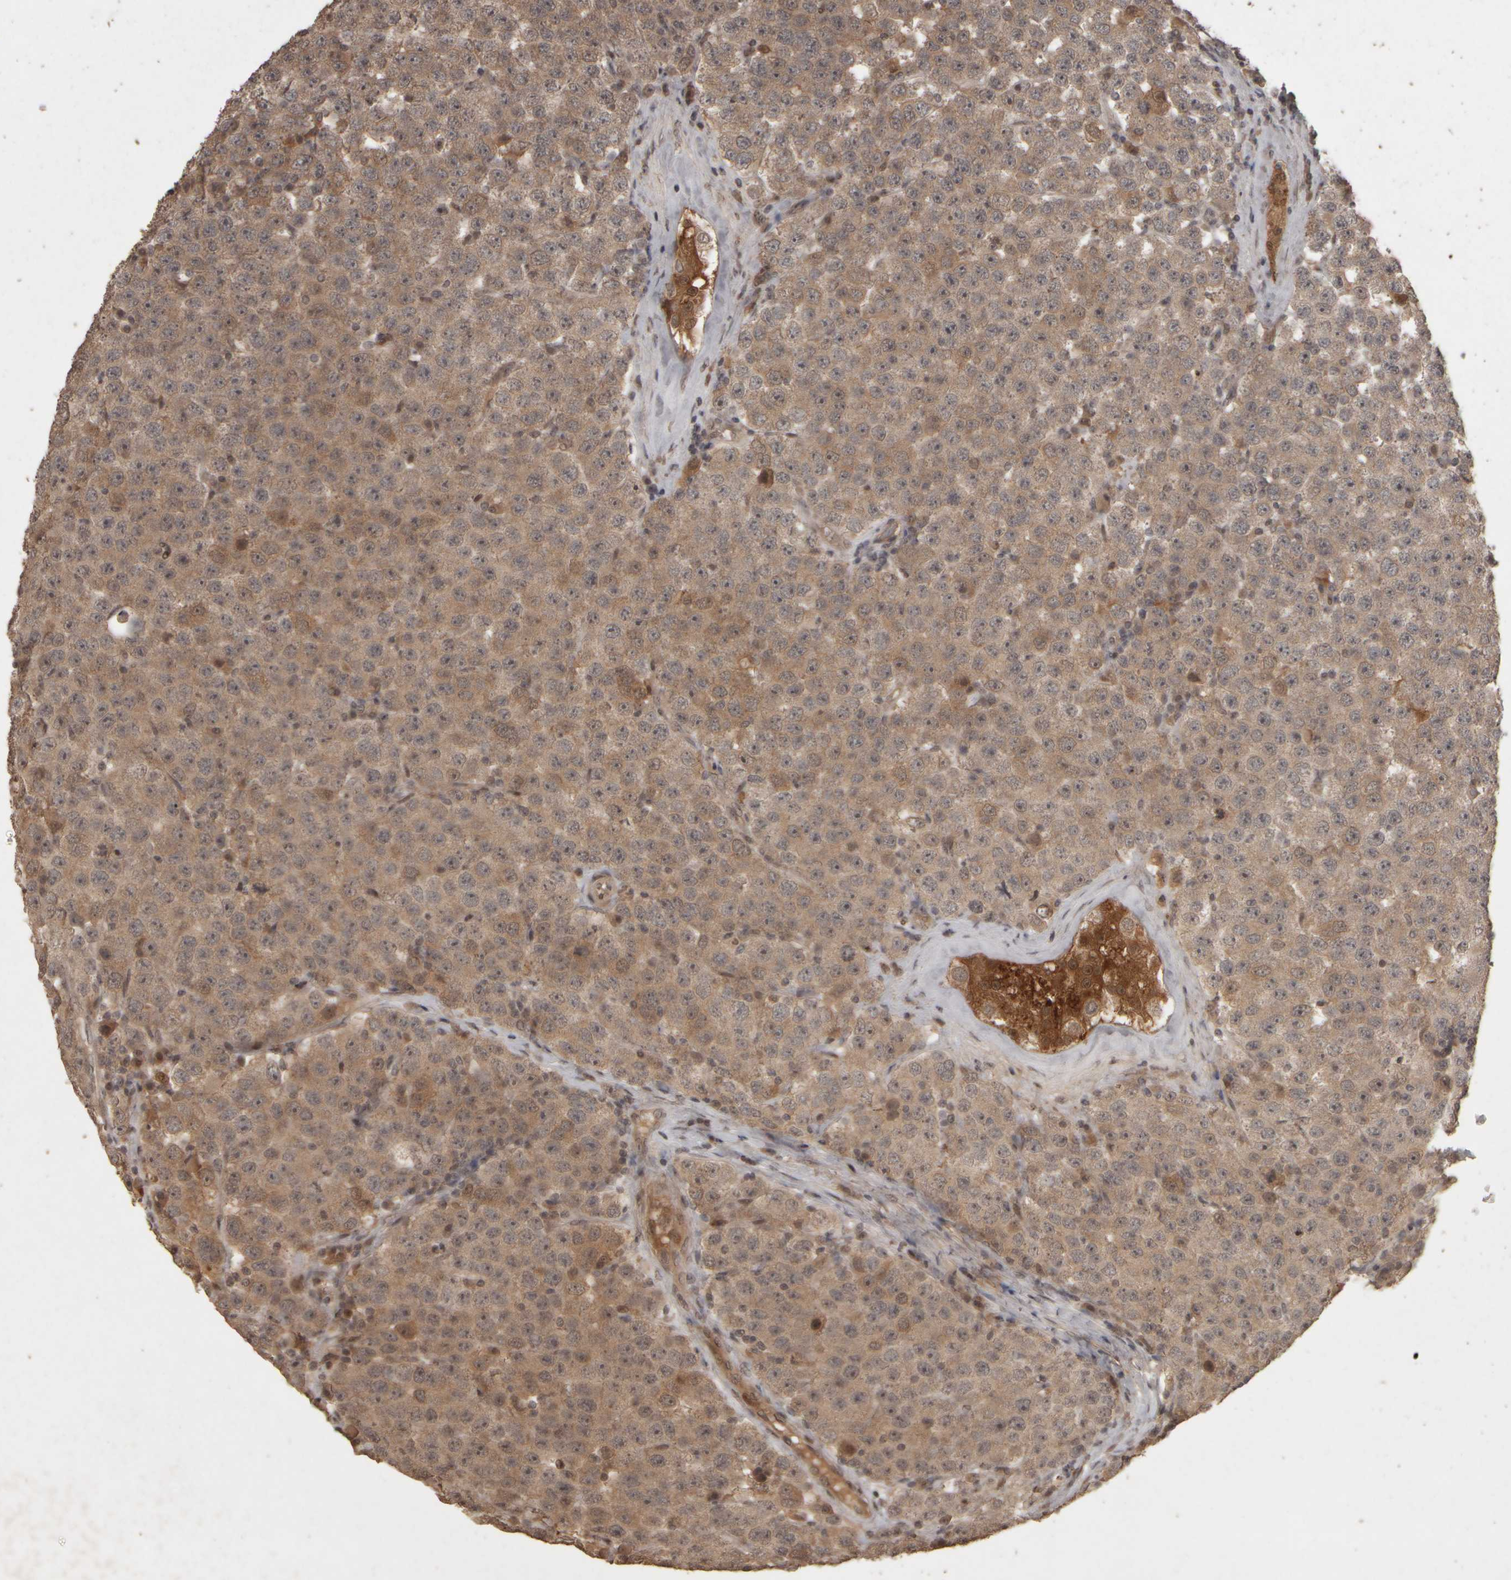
{"staining": {"intensity": "weak", "quantity": ">75%", "location": "cytoplasmic/membranous"}, "tissue": "testis cancer", "cell_type": "Tumor cells", "image_type": "cancer", "snomed": [{"axis": "morphology", "description": "Seminoma, NOS"}, {"axis": "topography", "description": "Testis"}], "caption": "High-power microscopy captured an immunohistochemistry (IHC) micrograph of seminoma (testis), revealing weak cytoplasmic/membranous positivity in approximately >75% of tumor cells. (DAB IHC, brown staining for protein, blue staining for nuclei).", "gene": "ACO1", "patient": {"sex": "male", "age": 28}}